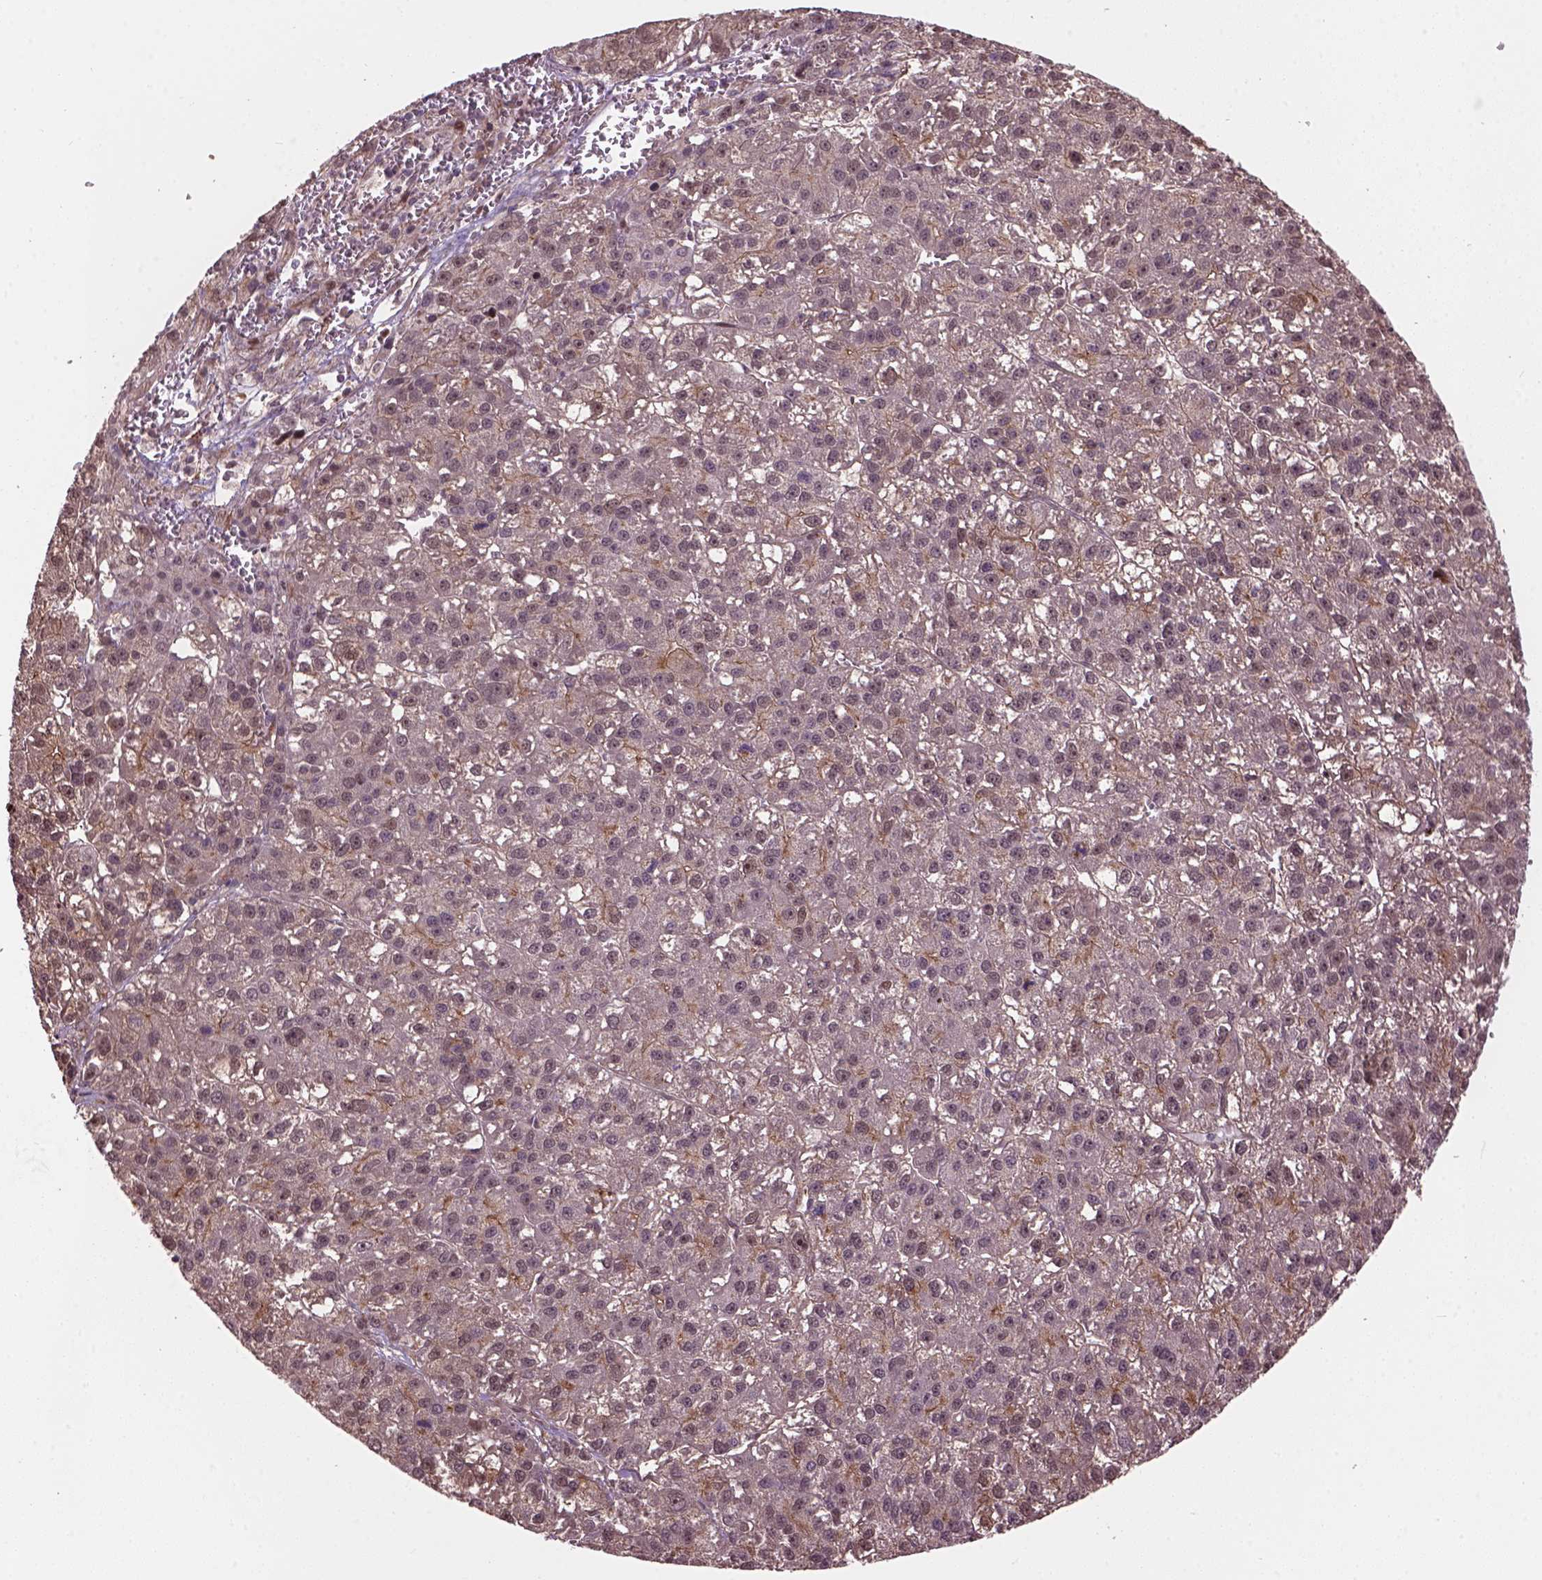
{"staining": {"intensity": "weak", "quantity": ">75%", "location": "cytoplasmic/membranous,nuclear"}, "tissue": "liver cancer", "cell_type": "Tumor cells", "image_type": "cancer", "snomed": [{"axis": "morphology", "description": "Carcinoma, Hepatocellular, NOS"}, {"axis": "topography", "description": "Liver"}], "caption": "Immunohistochemical staining of liver hepatocellular carcinoma reveals low levels of weak cytoplasmic/membranous and nuclear staining in approximately >75% of tumor cells. The protein of interest is stained brown, and the nuclei are stained in blue (DAB (3,3'-diaminobenzidine) IHC with brightfield microscopy, high magnification).", "gene": "PSMD11", "patient": {"sex": "female", "age": 70}}